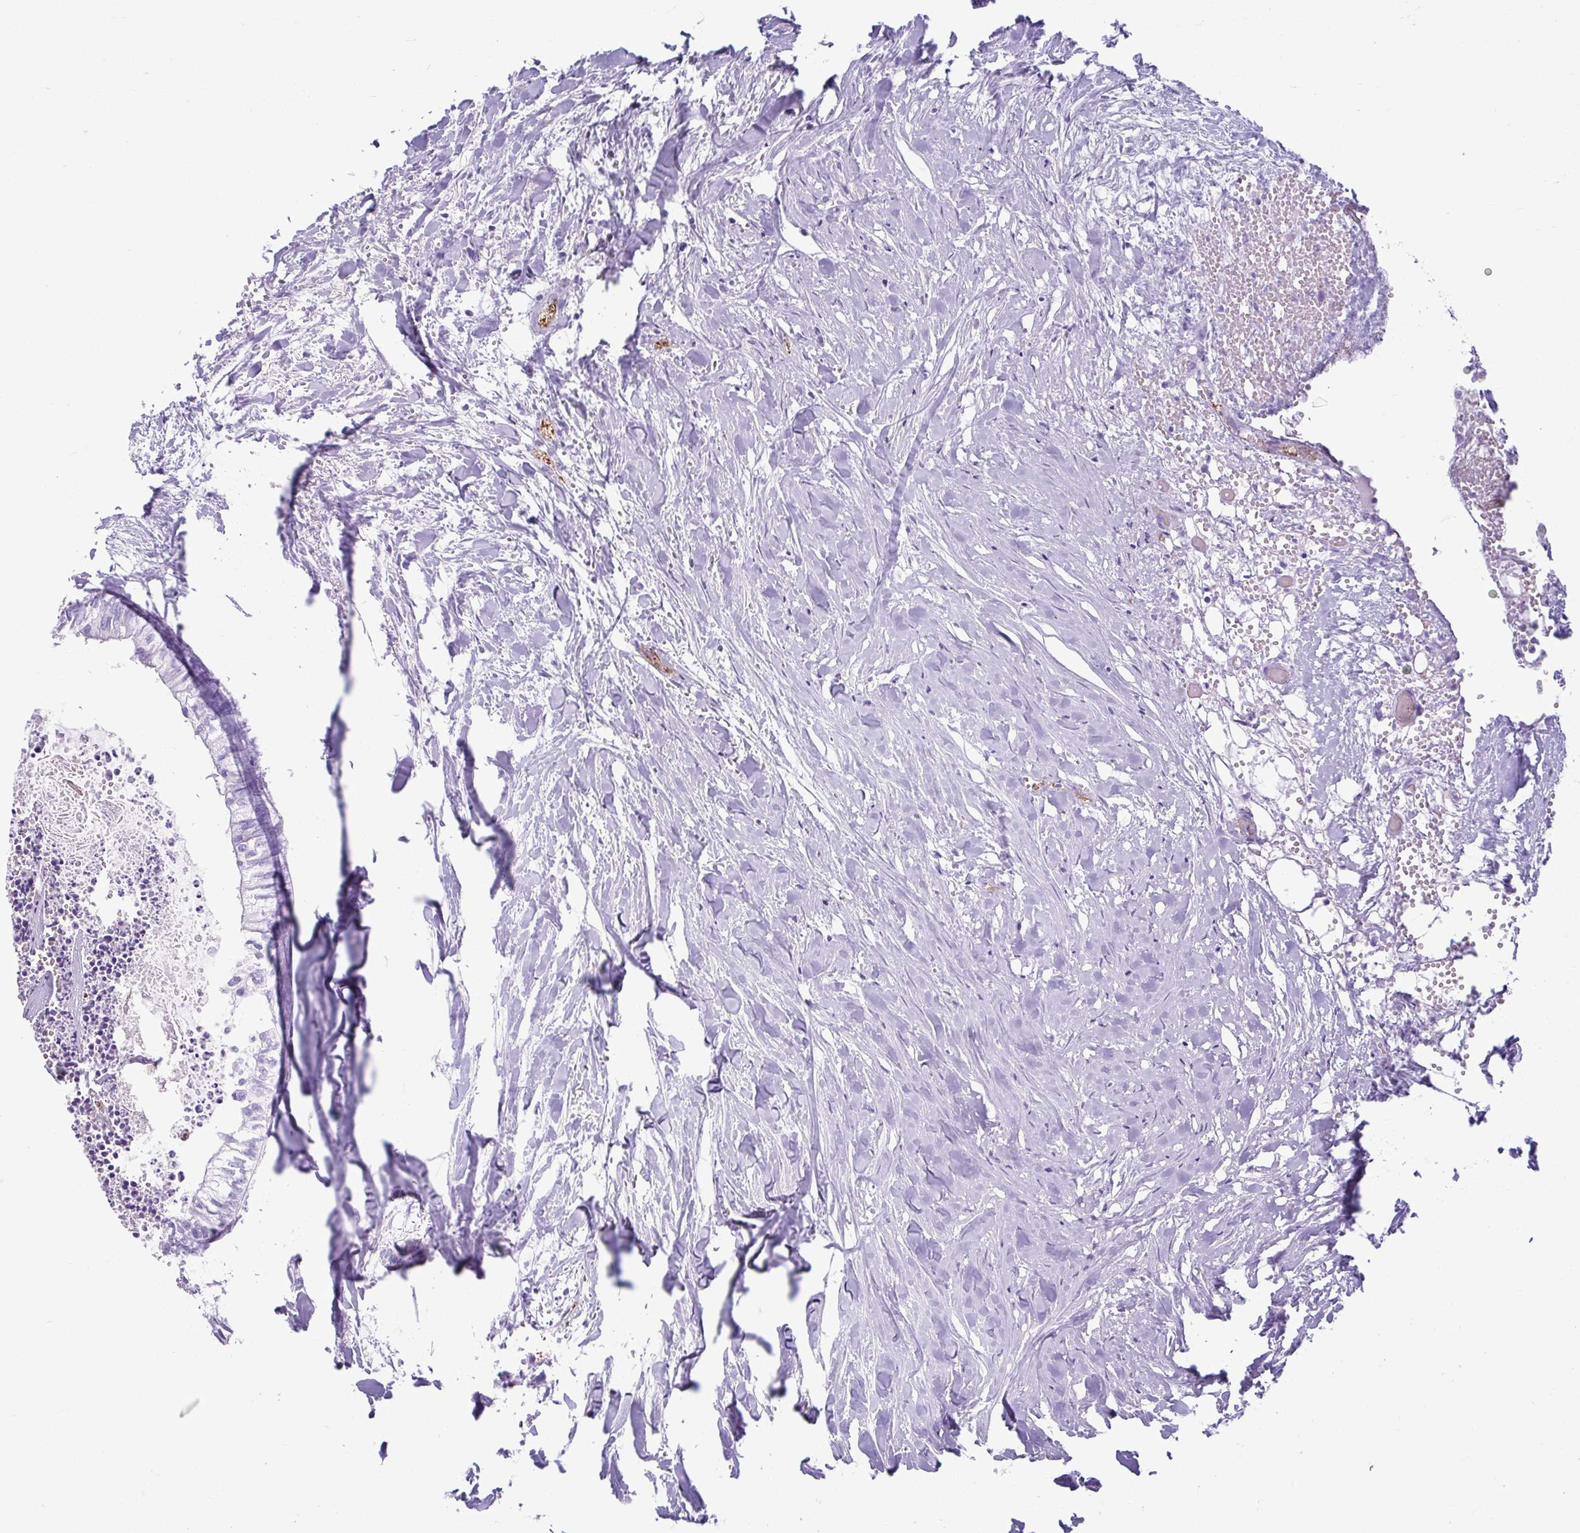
{"staining": {"intensity": "negative", "quantity": "none", "location": "none"}, "tissue": "colorectal cancer", "cell_type": "Tumor cells", "image_type": "cancer", "snomed": [{"axis": "morphology", "description": "Adenocarcinoma, NOS"}, {"axis": "topography", "description": "Colon"}, {"axis": "topography", "description": "Rectum"}], "caption": "A photomicrograph of human adenocarcinoma (colorectal) is negative for staining in tumor cells. (DAB (3,3'-diaminobenzidine) immunohistochemistry, high magnification).", "gene": "TCEAL3", "patient": {"sex": "male", "age": 57}}